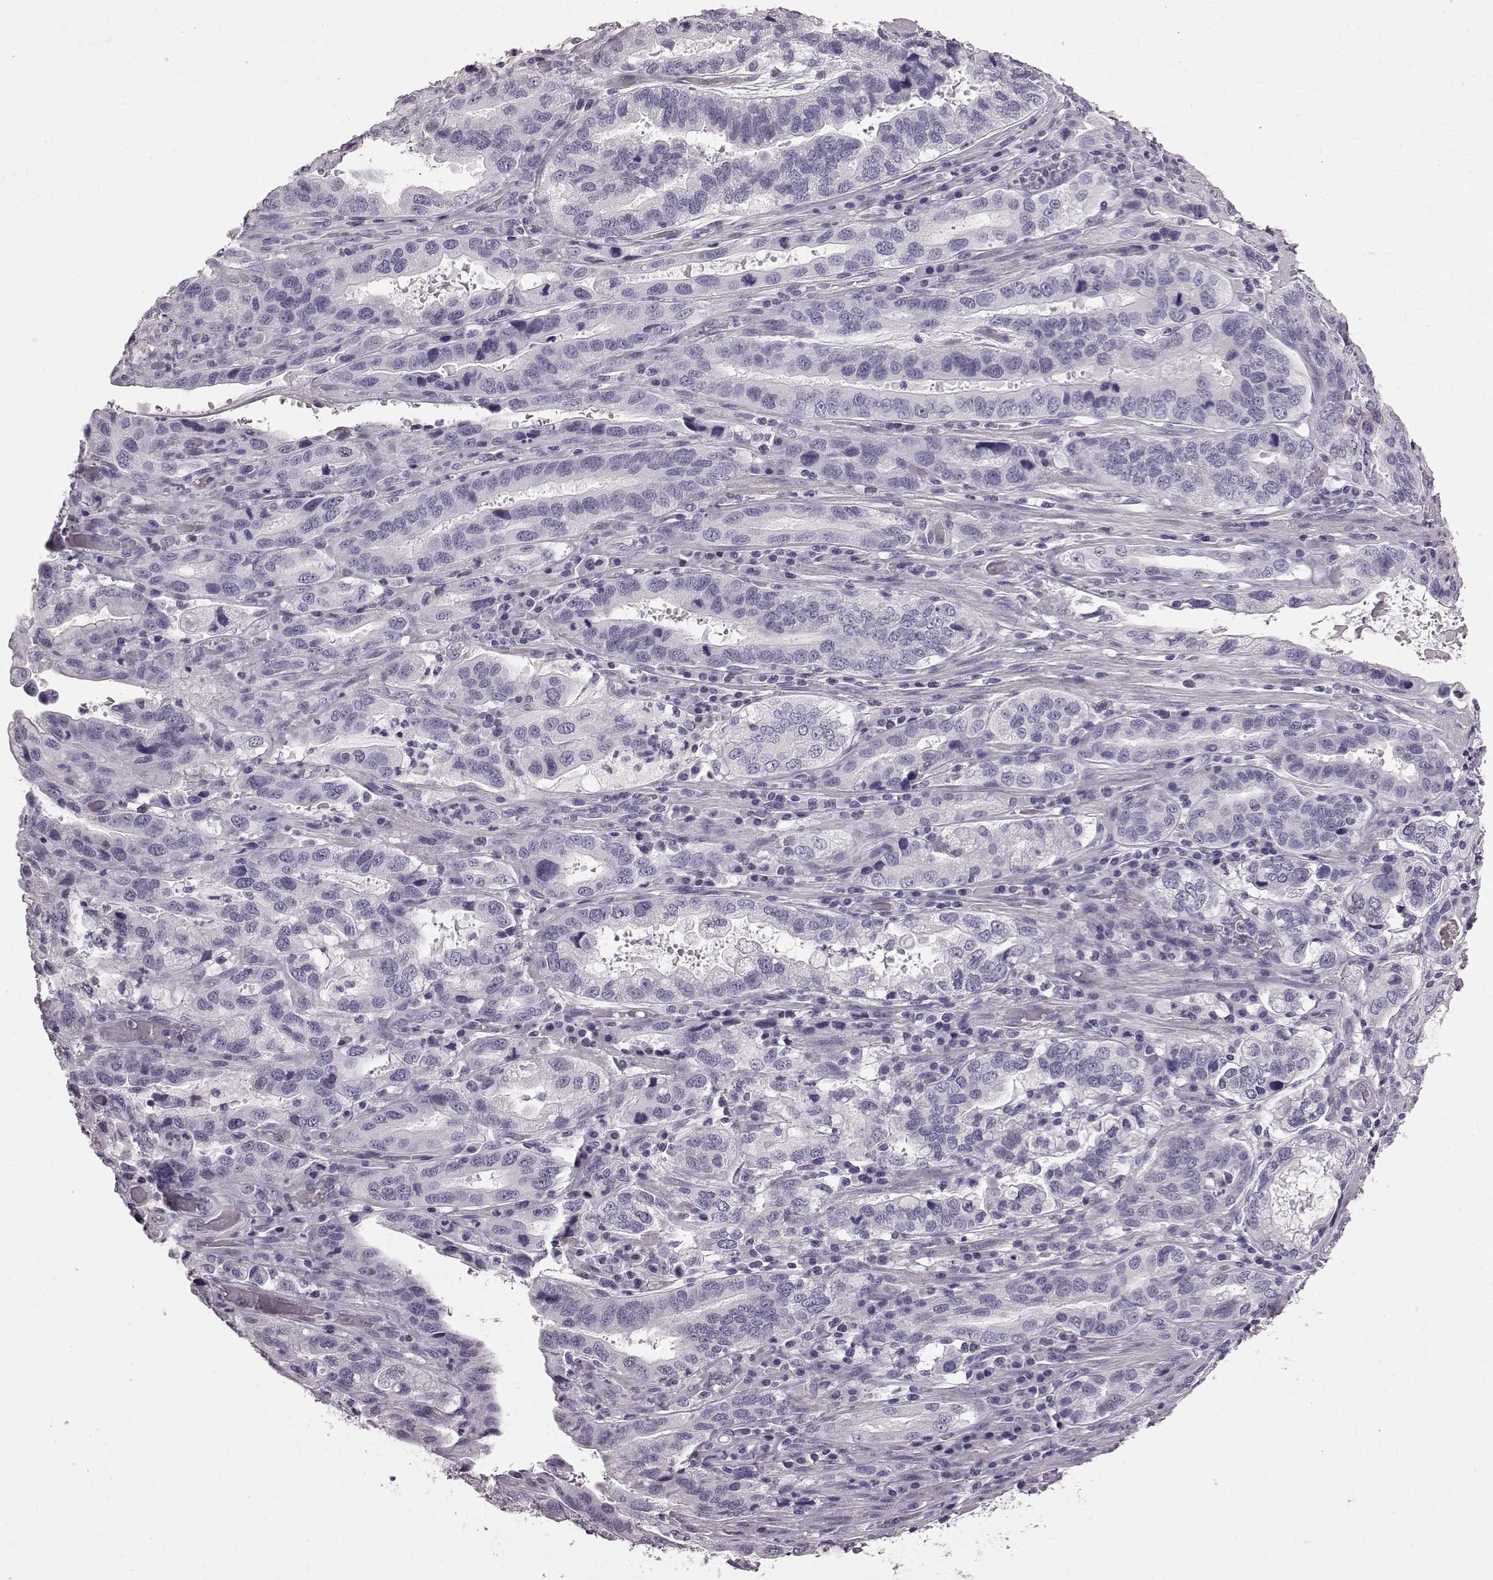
{"staining": {"intensity": "negative", "quantity": "none", "location": "none"}, "tissue": "stomach cancer", "cell_type": "Tumor cells", "image_type": "cancer", "snomed": [{"axis": "morphology", "description": "Adenocarcinoma, NOS"}, {"axis": "topography", "description": "Stomach, lower"}], "caption": "This is a histopathology image of IHC staining of stomach cancer (adenocarcinoma), which shows no positivity in tumor cells. Nuclei are stained in blue.", "gene": "TCHHL1", "patient": {"sex": "female", "age": 76}}